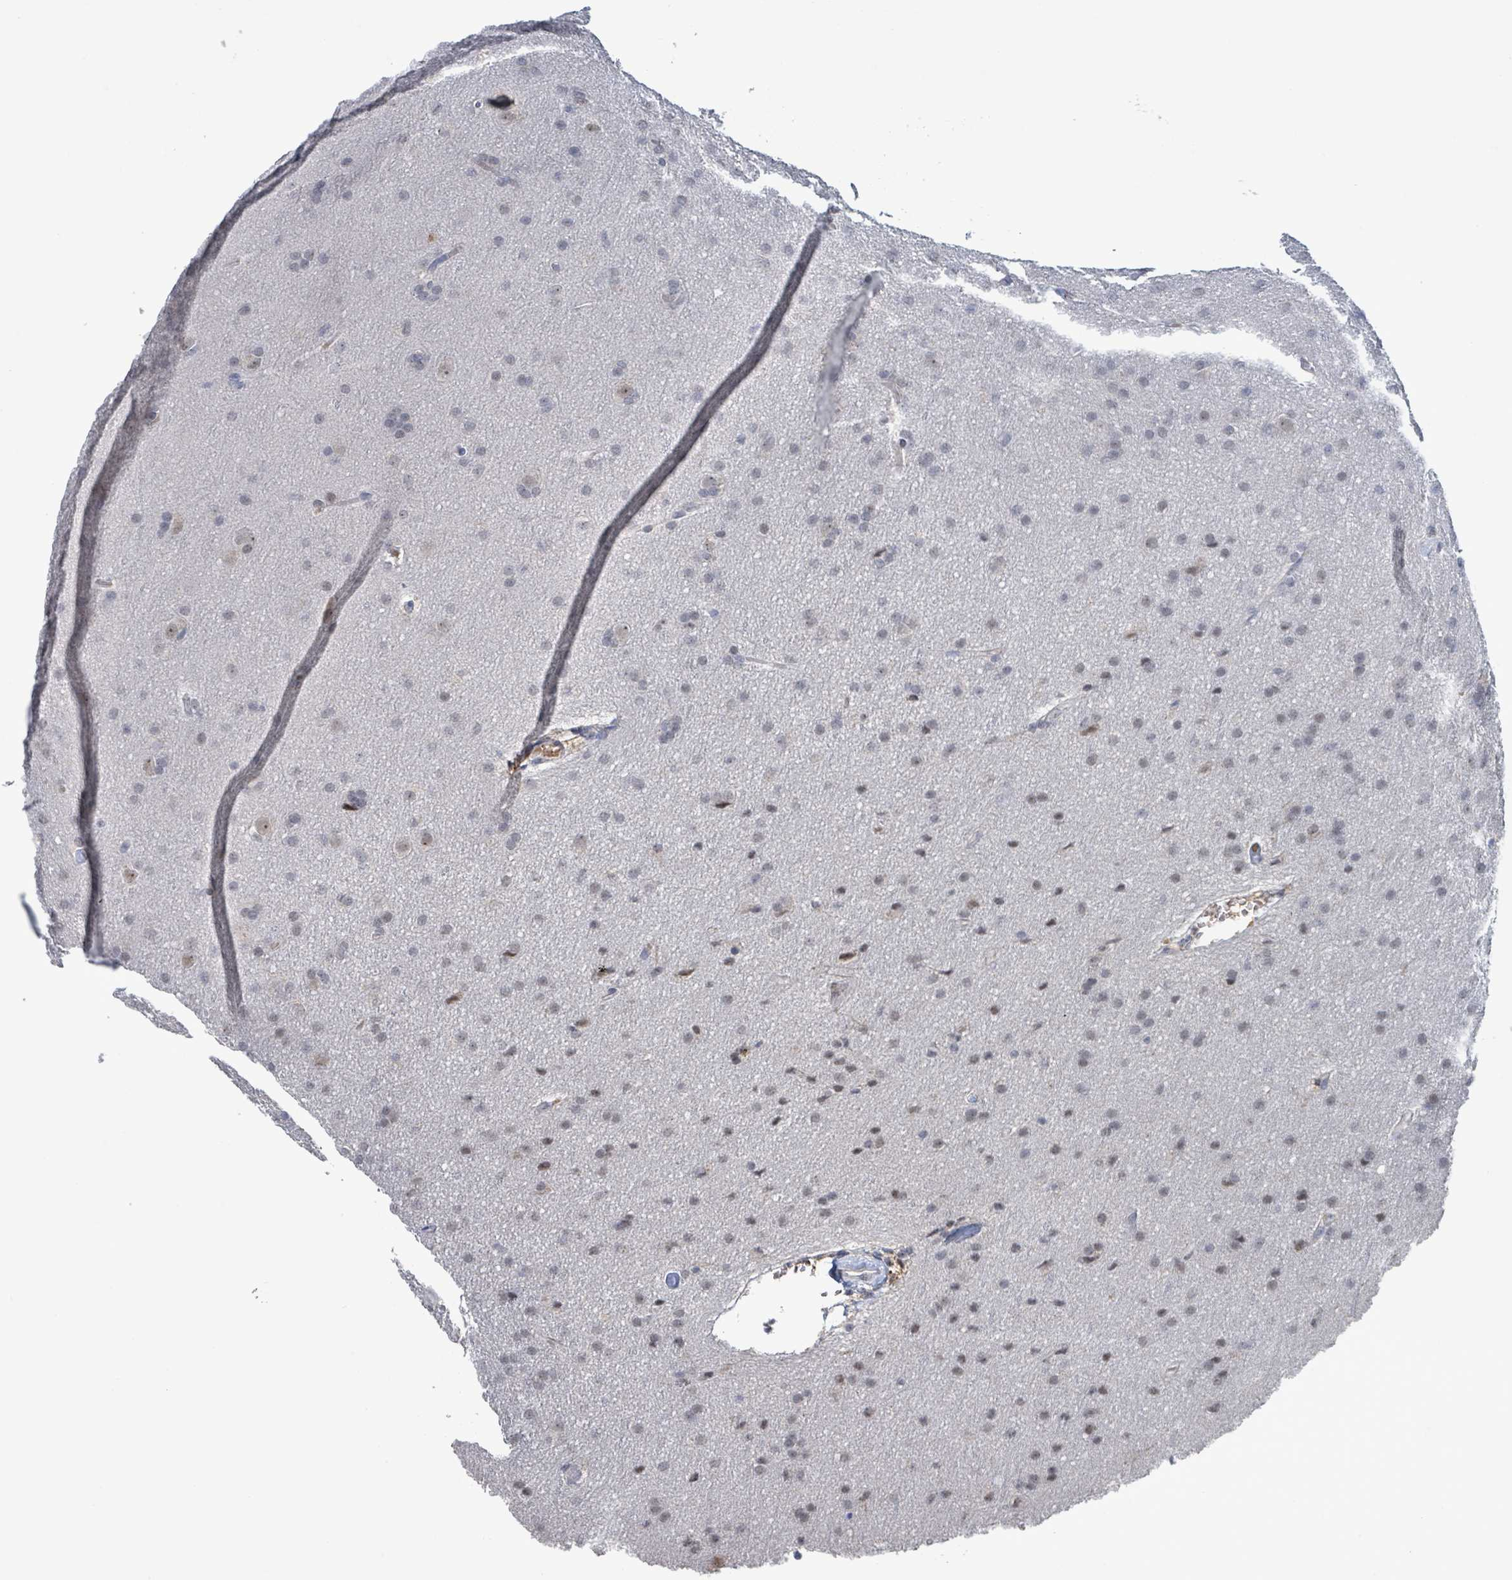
{"staining": {"intensity": "weak", "quantity": "25%-75%", "location": "nuclear"}, "tissue": "glioma", "cell_type": "Tumor cells", "image_type": "cancer", "snomed": [{"axis": "morphology", "description": "Glioma, malignant, Low grade"}, {"axis": "topography", "description": "Brain"}], "caption": "DAB (3,3'-diaminobenzidine) immunohistochemical staining of low-grade glioma (malignant) reveals weak nuclear protein positivity in about 25%-75% of tumor cells.", "gene": "SEBOX", "patient": {"sex": "female", "age": 32}}